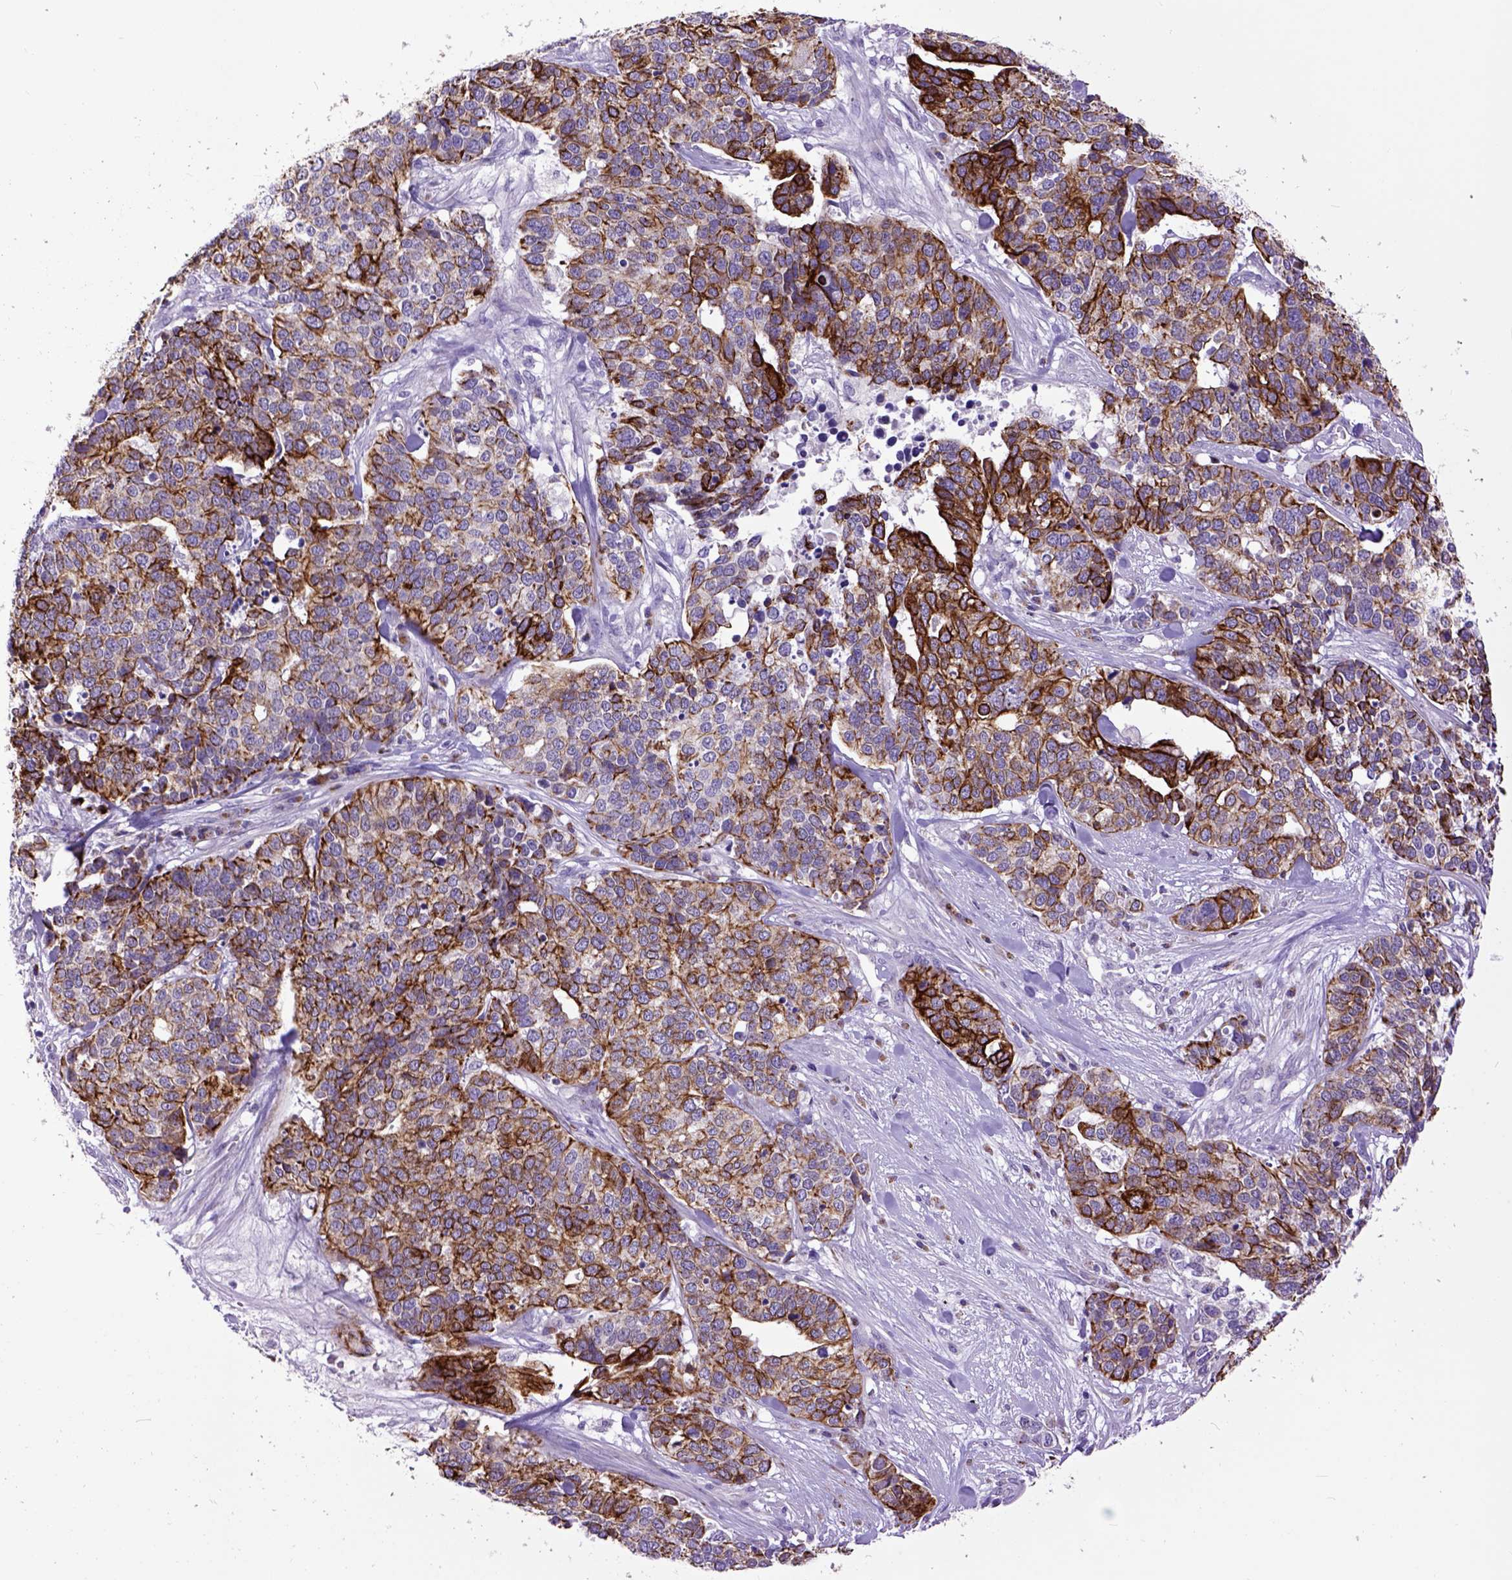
{"staining": {"intensity": "strong", "quantity": "25%-75%", "location": "cytoplasmic/membranous"}, "tissue": "ovarian cancer", "cell_type": "Tumor cells", "image_type": "cancer", "snomed": [{"axis": "morphology", "description": "Carcinoma, endometroid"}, {"axis": "topography", "description": "Ovary"}], "caption": "IHC micrograph of ovarian cancer (endometroid carcinoma) stained for a protein (brown), which demonstrates high levels of strong cytoplasmic/membranous expression in about 25%-75% of tumor cells.", "gene": "RAB25", "patient": {"sex": "female", "age": 65}}